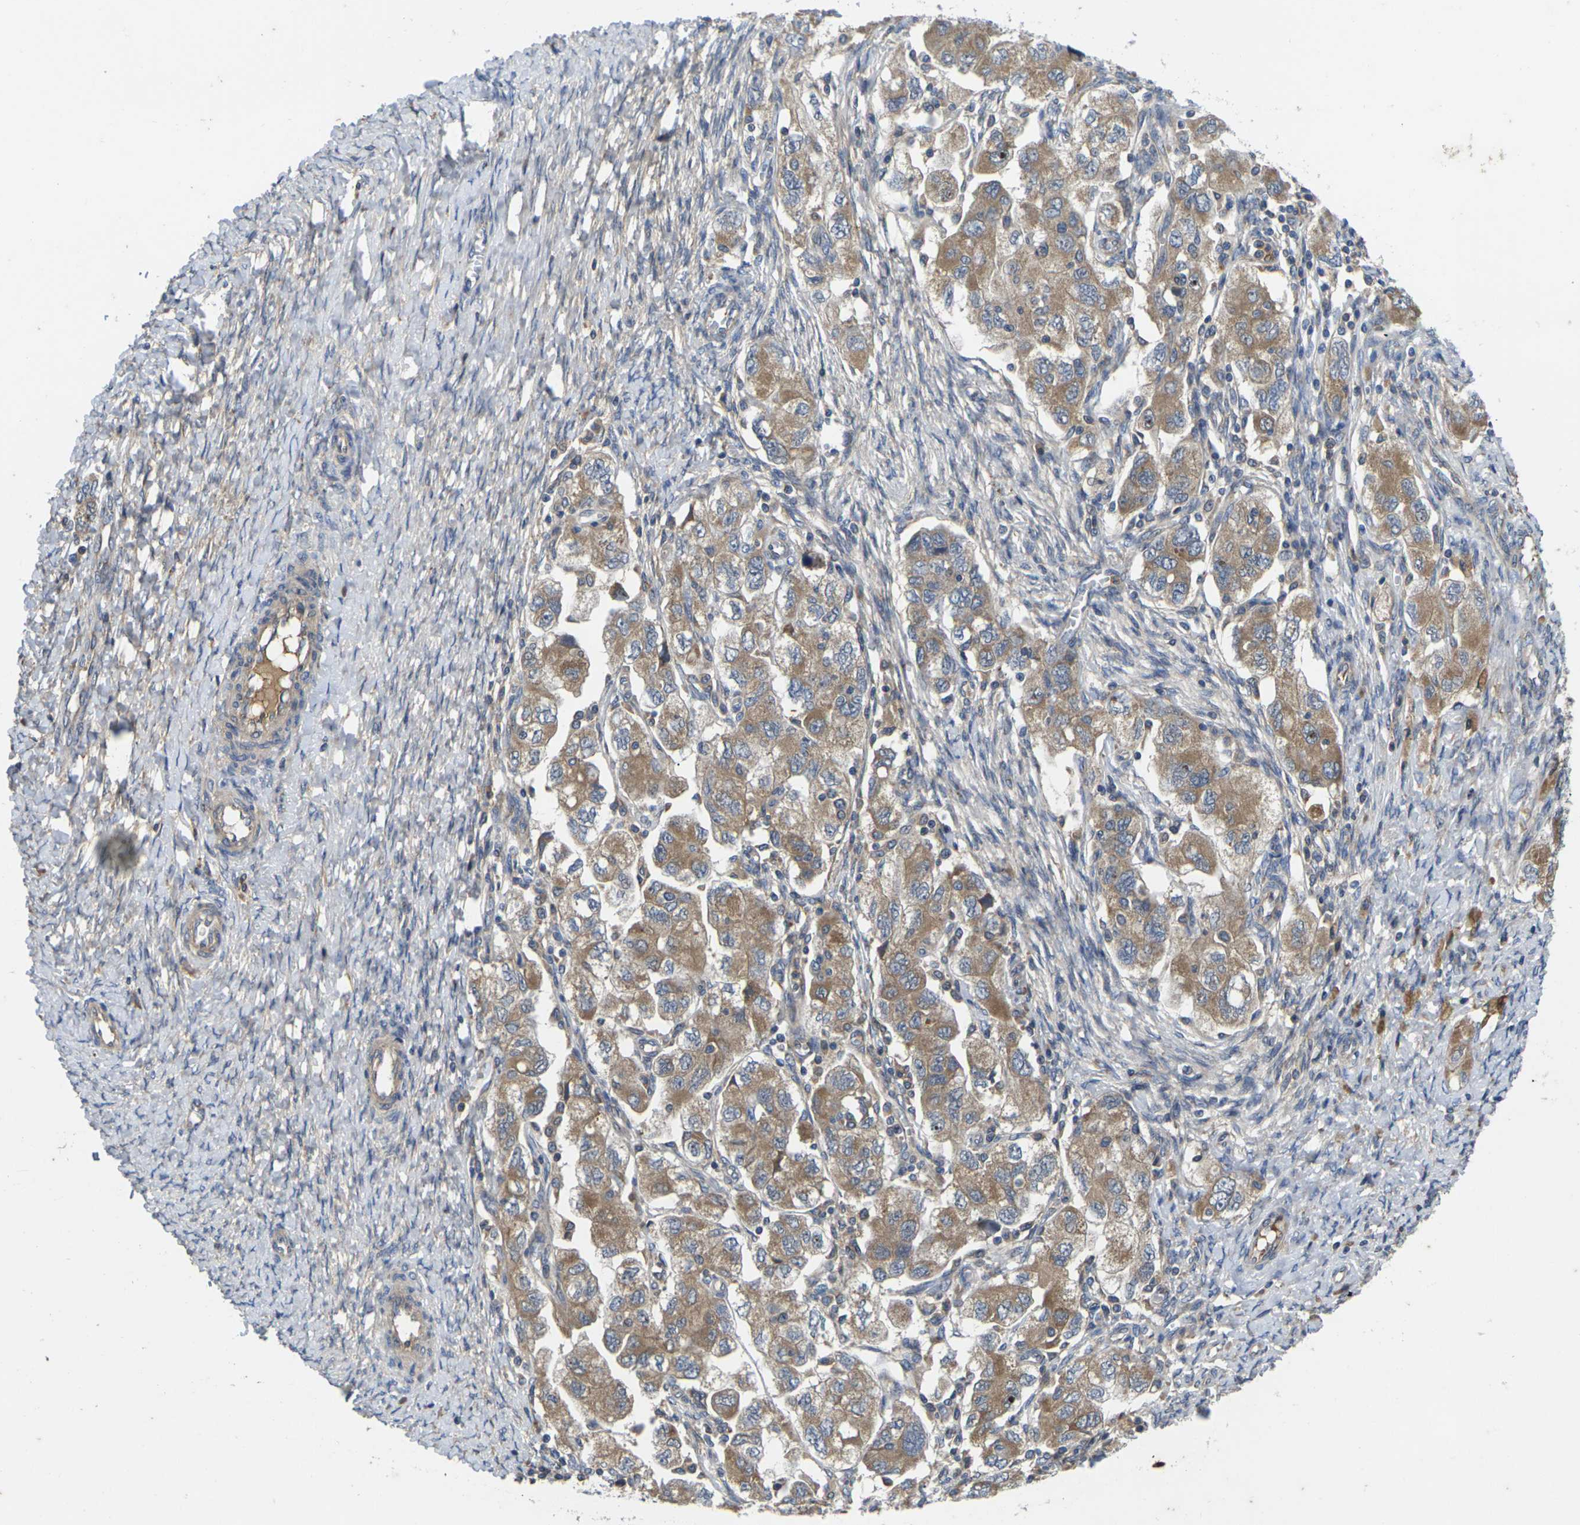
{"staining": {"intensity": "moderate", "quantity": ">75%", "location": "cytoplasmic/membranous"}, "tissue": "ovarian cancer", "cell_type": "Tumor cells", "image_type": "cancer", "snomed": [{"axis": "morphology", "description": "Carcinoma, NOS"}, {"axis": "morphology", "description": "Cystadenocarcinoma, serous, NOS"}, {"axis": "topography", "description": "Ovary"}], "caption": "DAB (3,3'-diaminobenzidine) immunohistochemical staining of ovarian cancer shows moderate cytoplasmic/membranous protein positivity in about >75% of tumor cells. (DAB (3,3'-diaminobenzidine) = brown stain, brightfield microscopy at high magnification).", "gene": "KIF1B", "patient": {"sex": "female", "age": 69}}